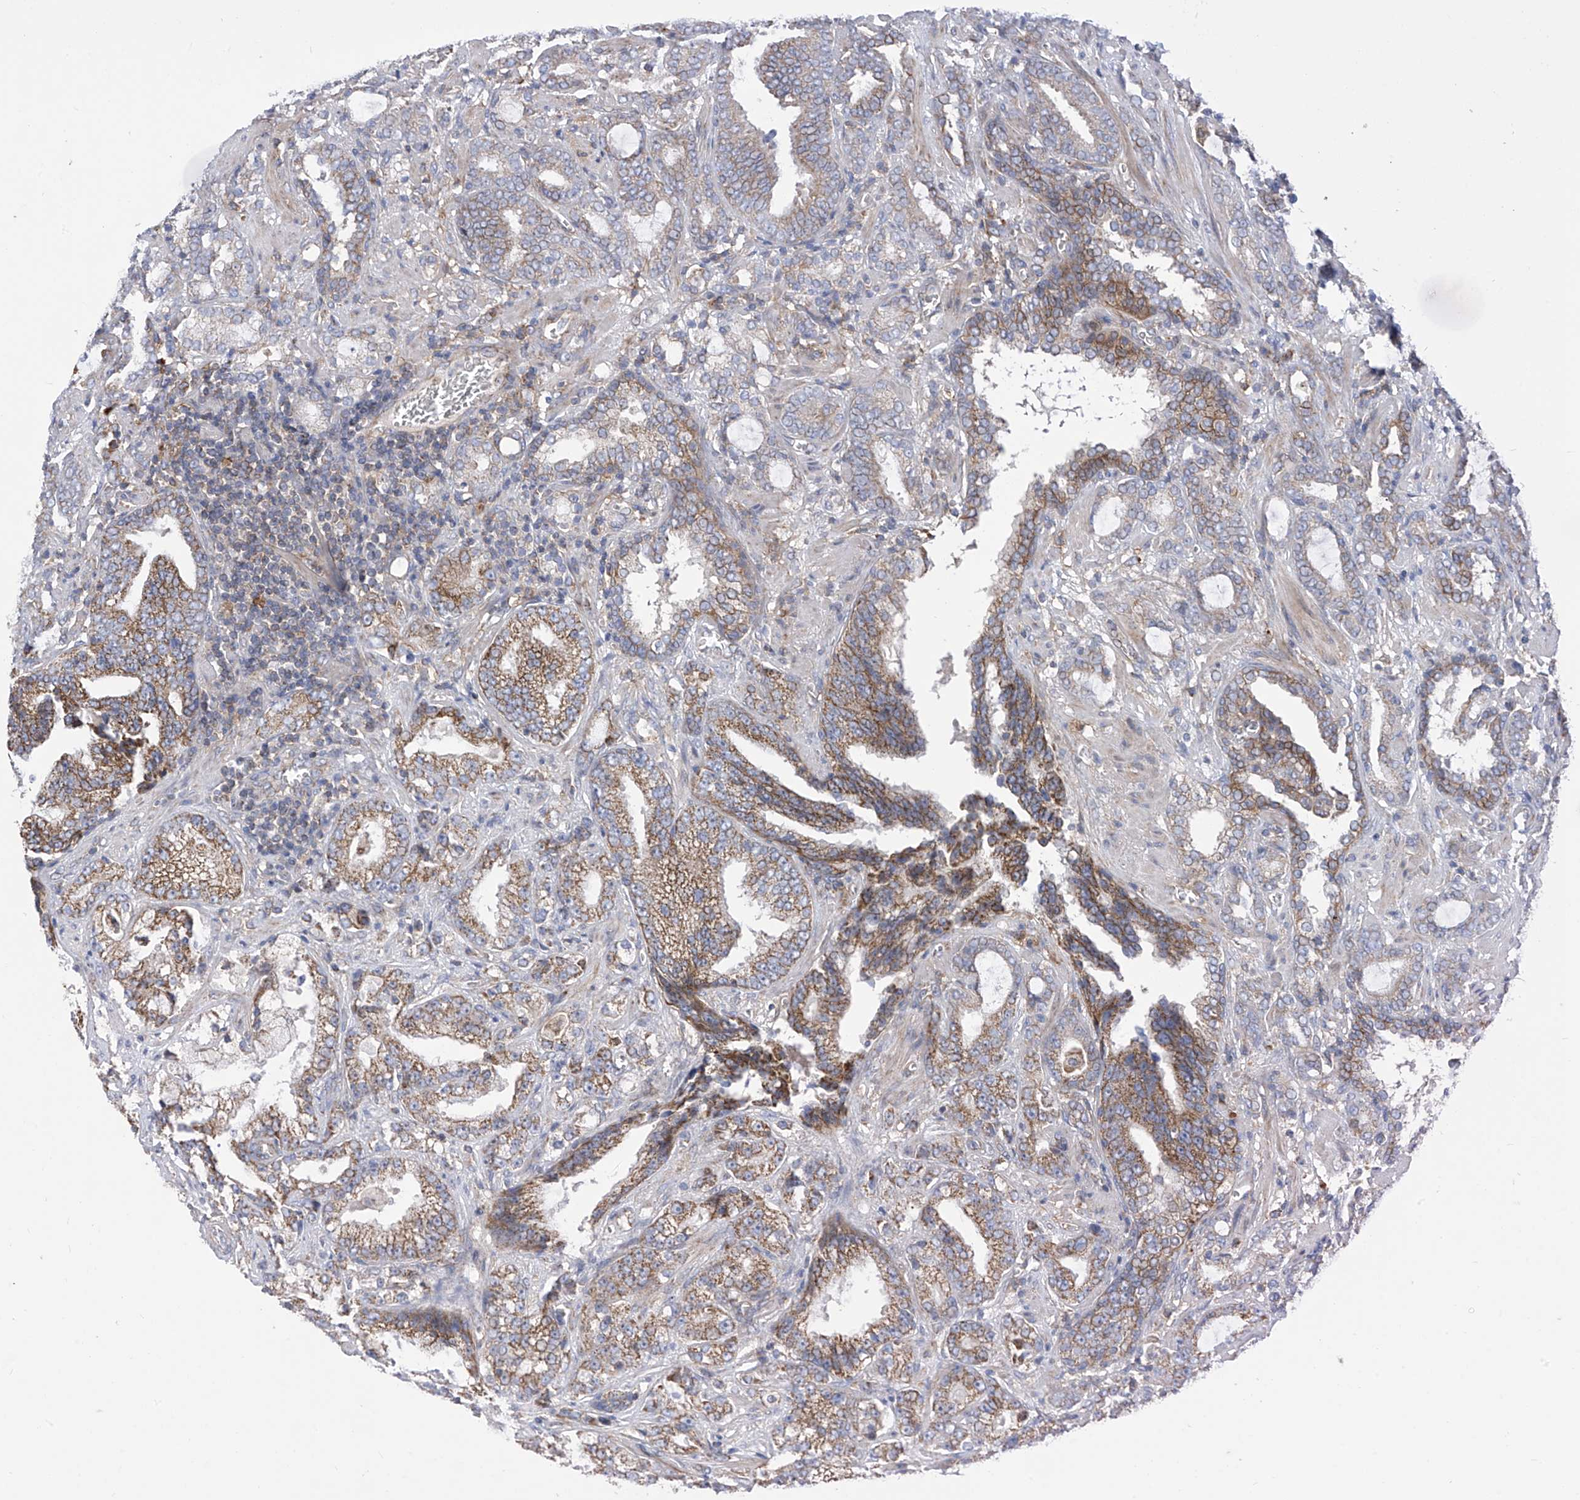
{"staining": {"intensity": "moderate", "quantity": "<25%", "location": "cytoplasmic/membranous"}, "tissue": "prostate cancer", "cell_type": "Tumor cells", "image_type": "cancer", "snomed": [{"axis": "morphology", "description": "Adenocarcinoma, High grade"}, {"axis": "topography", "description": "Prostate and seminal vesicle, NOS"}], "caption": "High-power microscopy captured an immunohistochemistry photomicrograph of prostate cancer (adenocarcinoma (high-grade)), revealing moderate cytoplasmic/membranous expression in about <25% of tumor cells.", "gene": "P2RX7", "patient": {"sex": "male", "age": 67}}